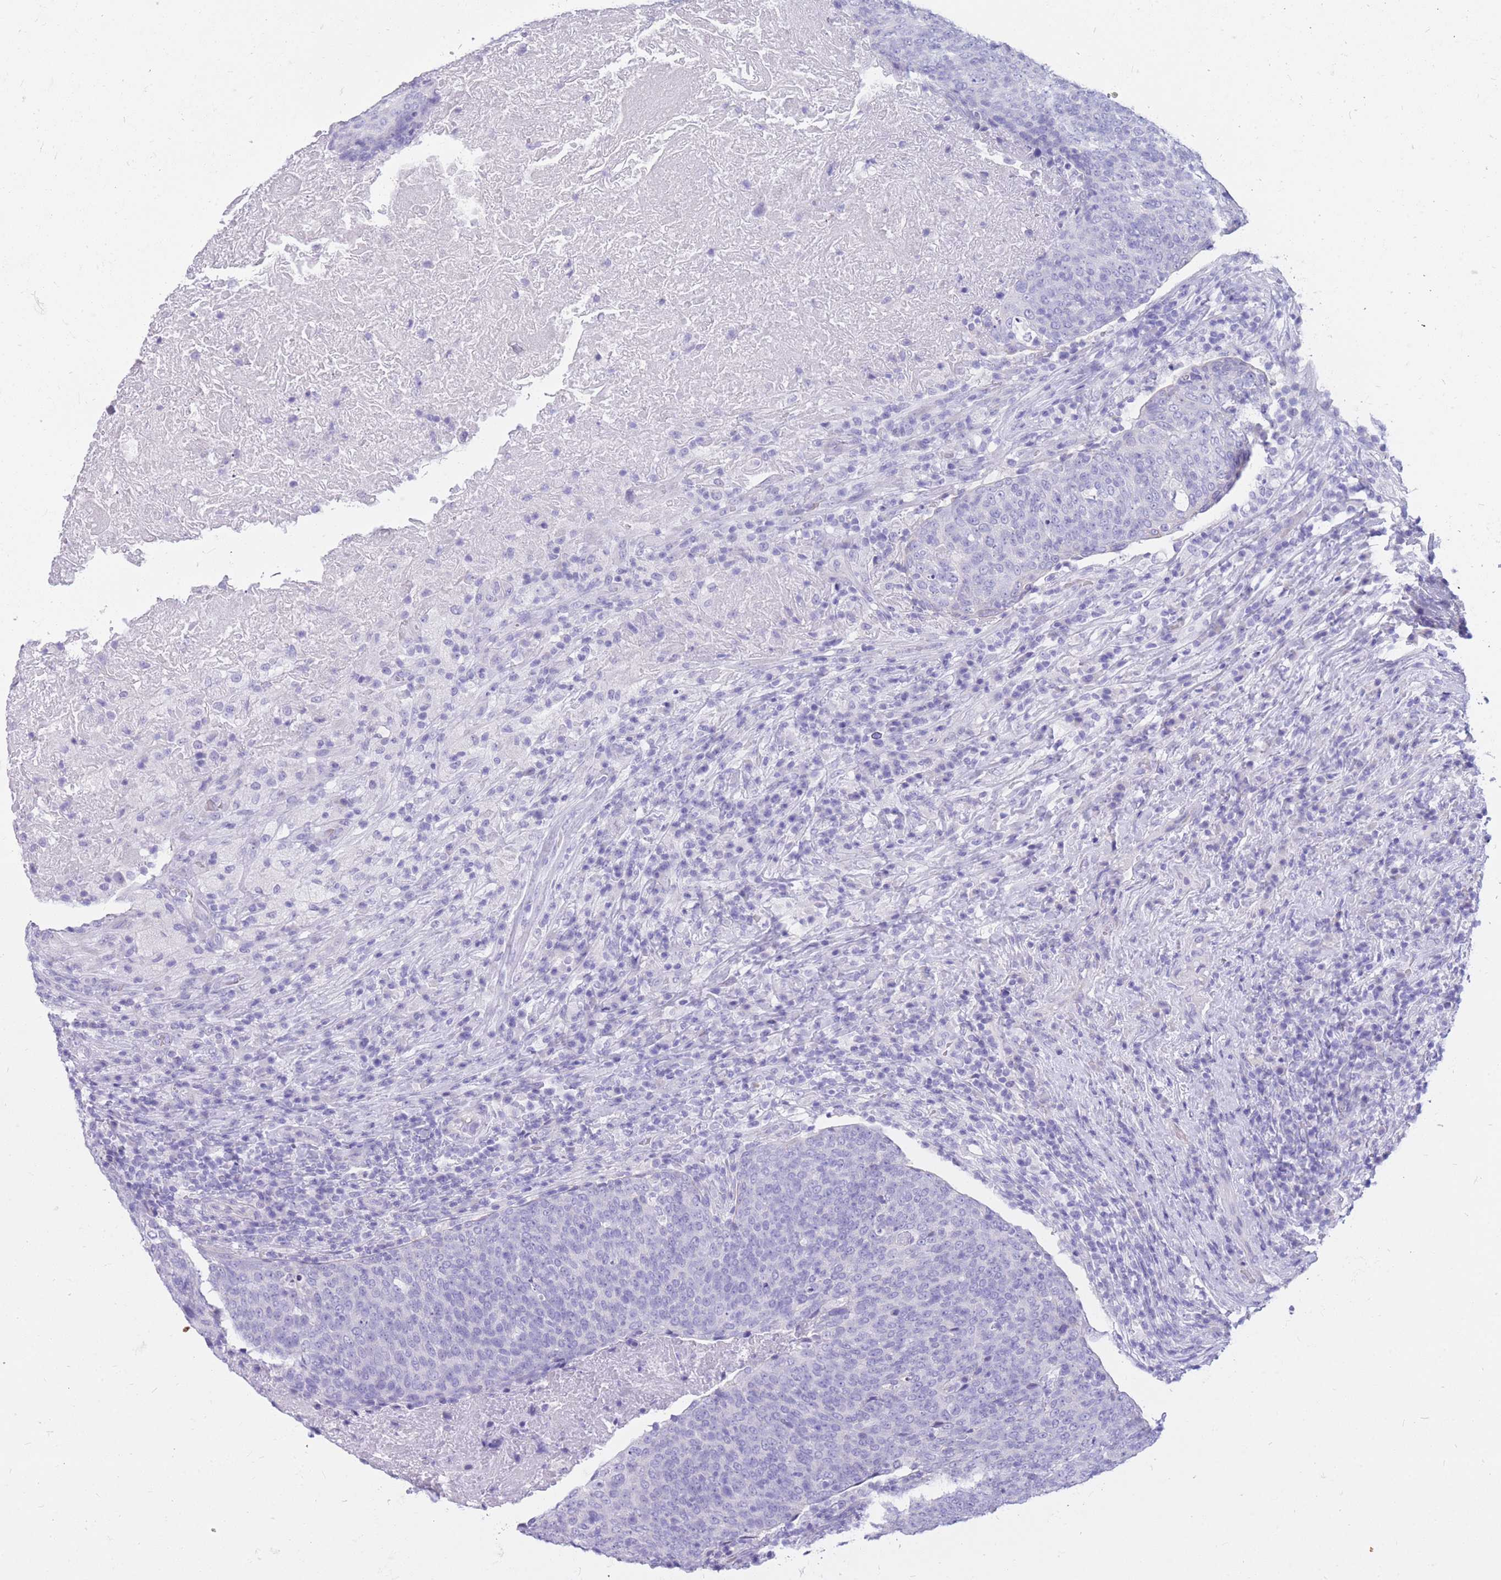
{"staining": {"intensity": "negative", "quantity": "none", "location": "none"}, "tissue": "head and neck cancer", "cell_type": "Tumor cells", "image_type": "cancer", "snomed": [{"axis": "morphology", "description": "Squamous cell carcinoma, NOS"}, {"axis": "morphology", "description": "Squamous cell carcinoma, metastatic, NOS"}, {"axis": "topography", "description": "Lymph node"}, {"axis": "topography", "description": "Head-Neck"}], "caption": "Metastatic squamous cell carcinoma (head and neck) stained for a protein using immunohistochemistry reveals no positivity tumor cells.", "gene": "CYP21A2", "patient": {"sex": "male", "age": 62}}